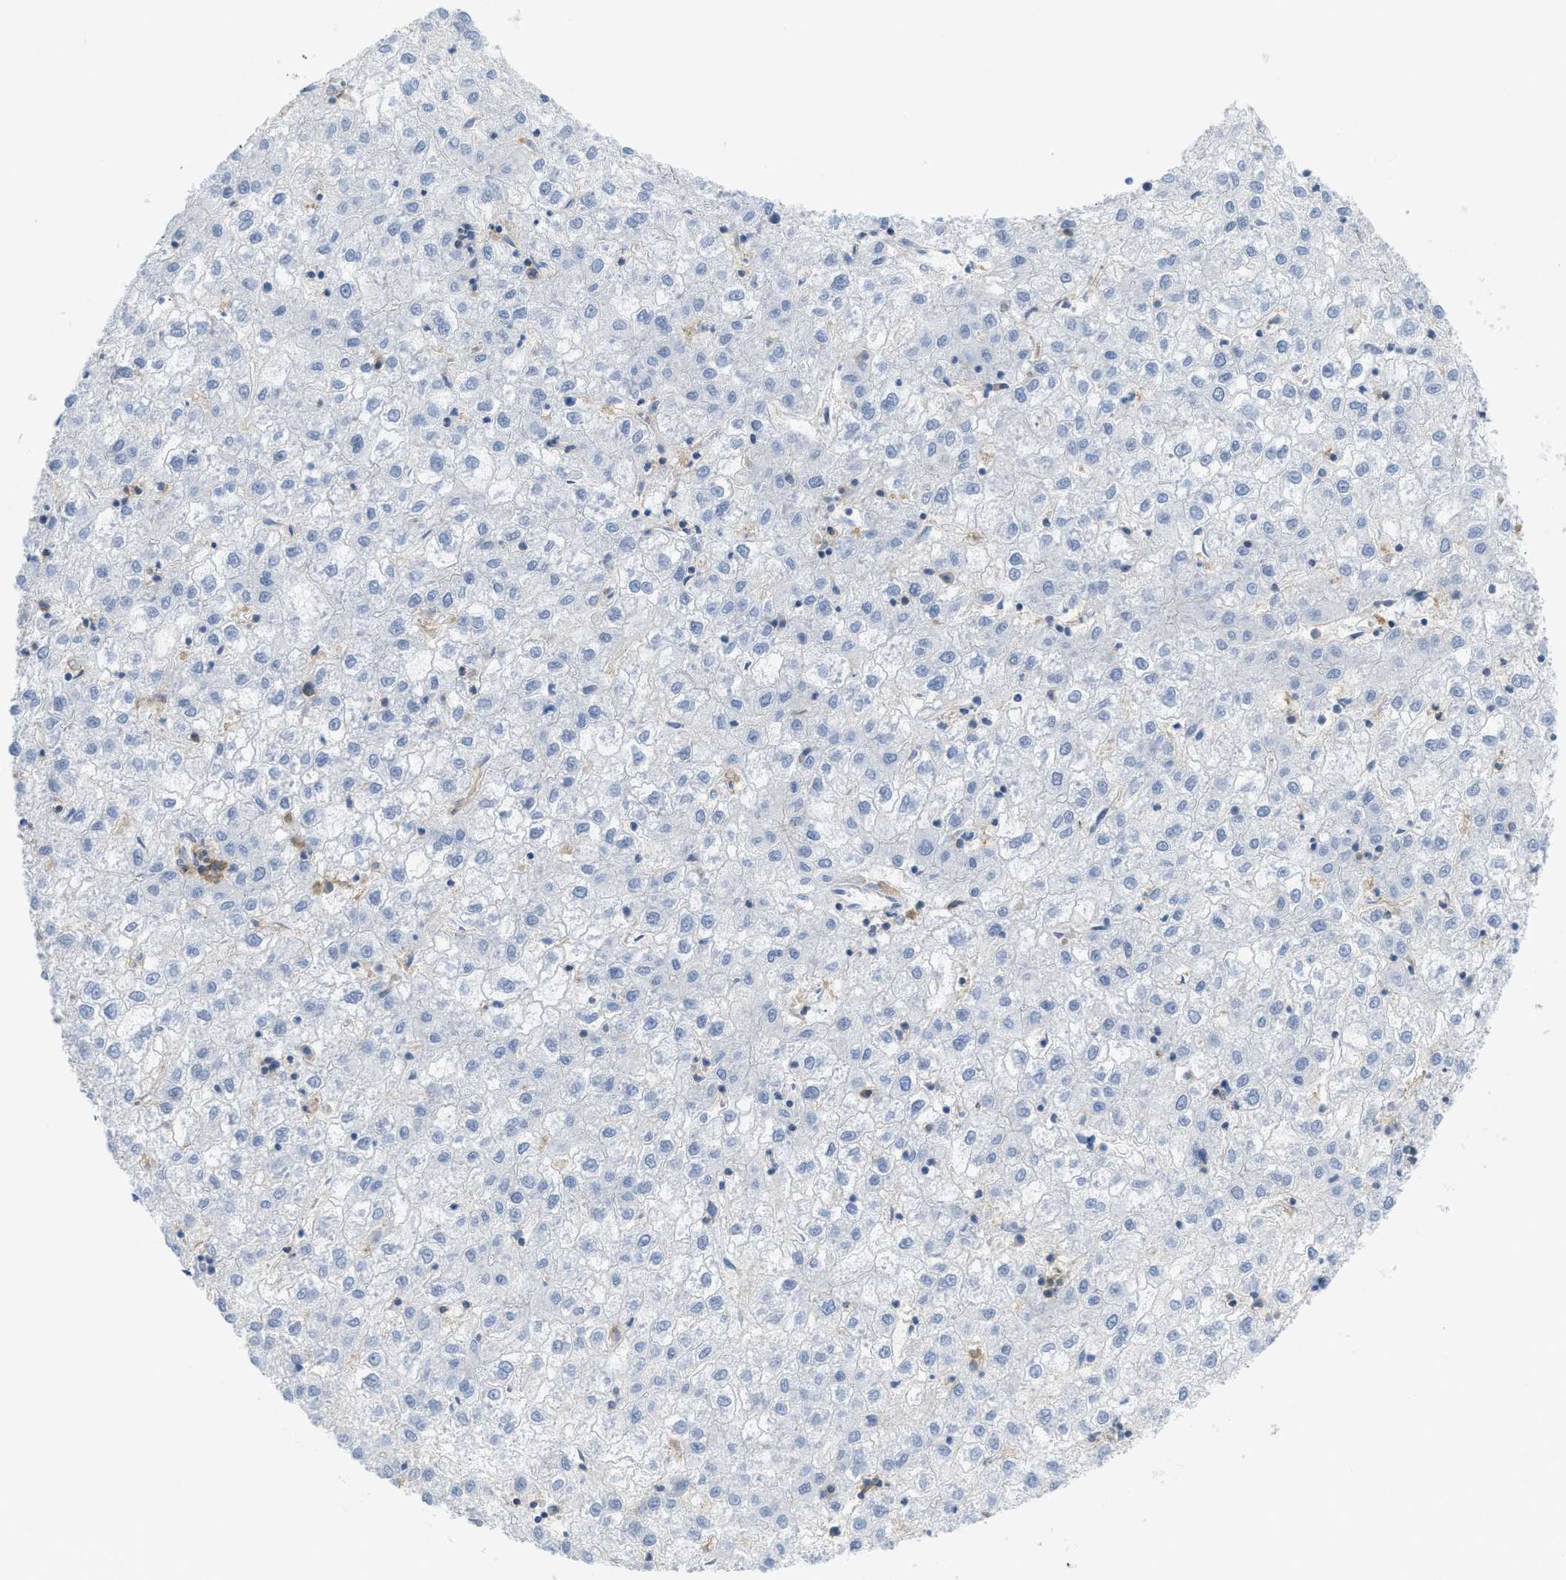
{"staining": {"intensity": "negative", "quantity": "none", "location": "none"}, "tissue": "liver cancer", "cell_type": "Tumor cells", "image_type": "cancer", "snomed": [{"axis": "morphology", "description": "Carcinoma, Hepatocellular, NOS"}, {"axis": "topography", "description": "Liver"}], "caption": "Photomicrograph shows no protein expression in tumor cells of liver cancer tissue. Brightfield microscopy of immunohistochemistry (IHC) stained with DAB (brown) and hematoxylin (blue), captured at high magnification.", "gene": "SLC3A2", "patient": {"sex": "male", "age": 72}}